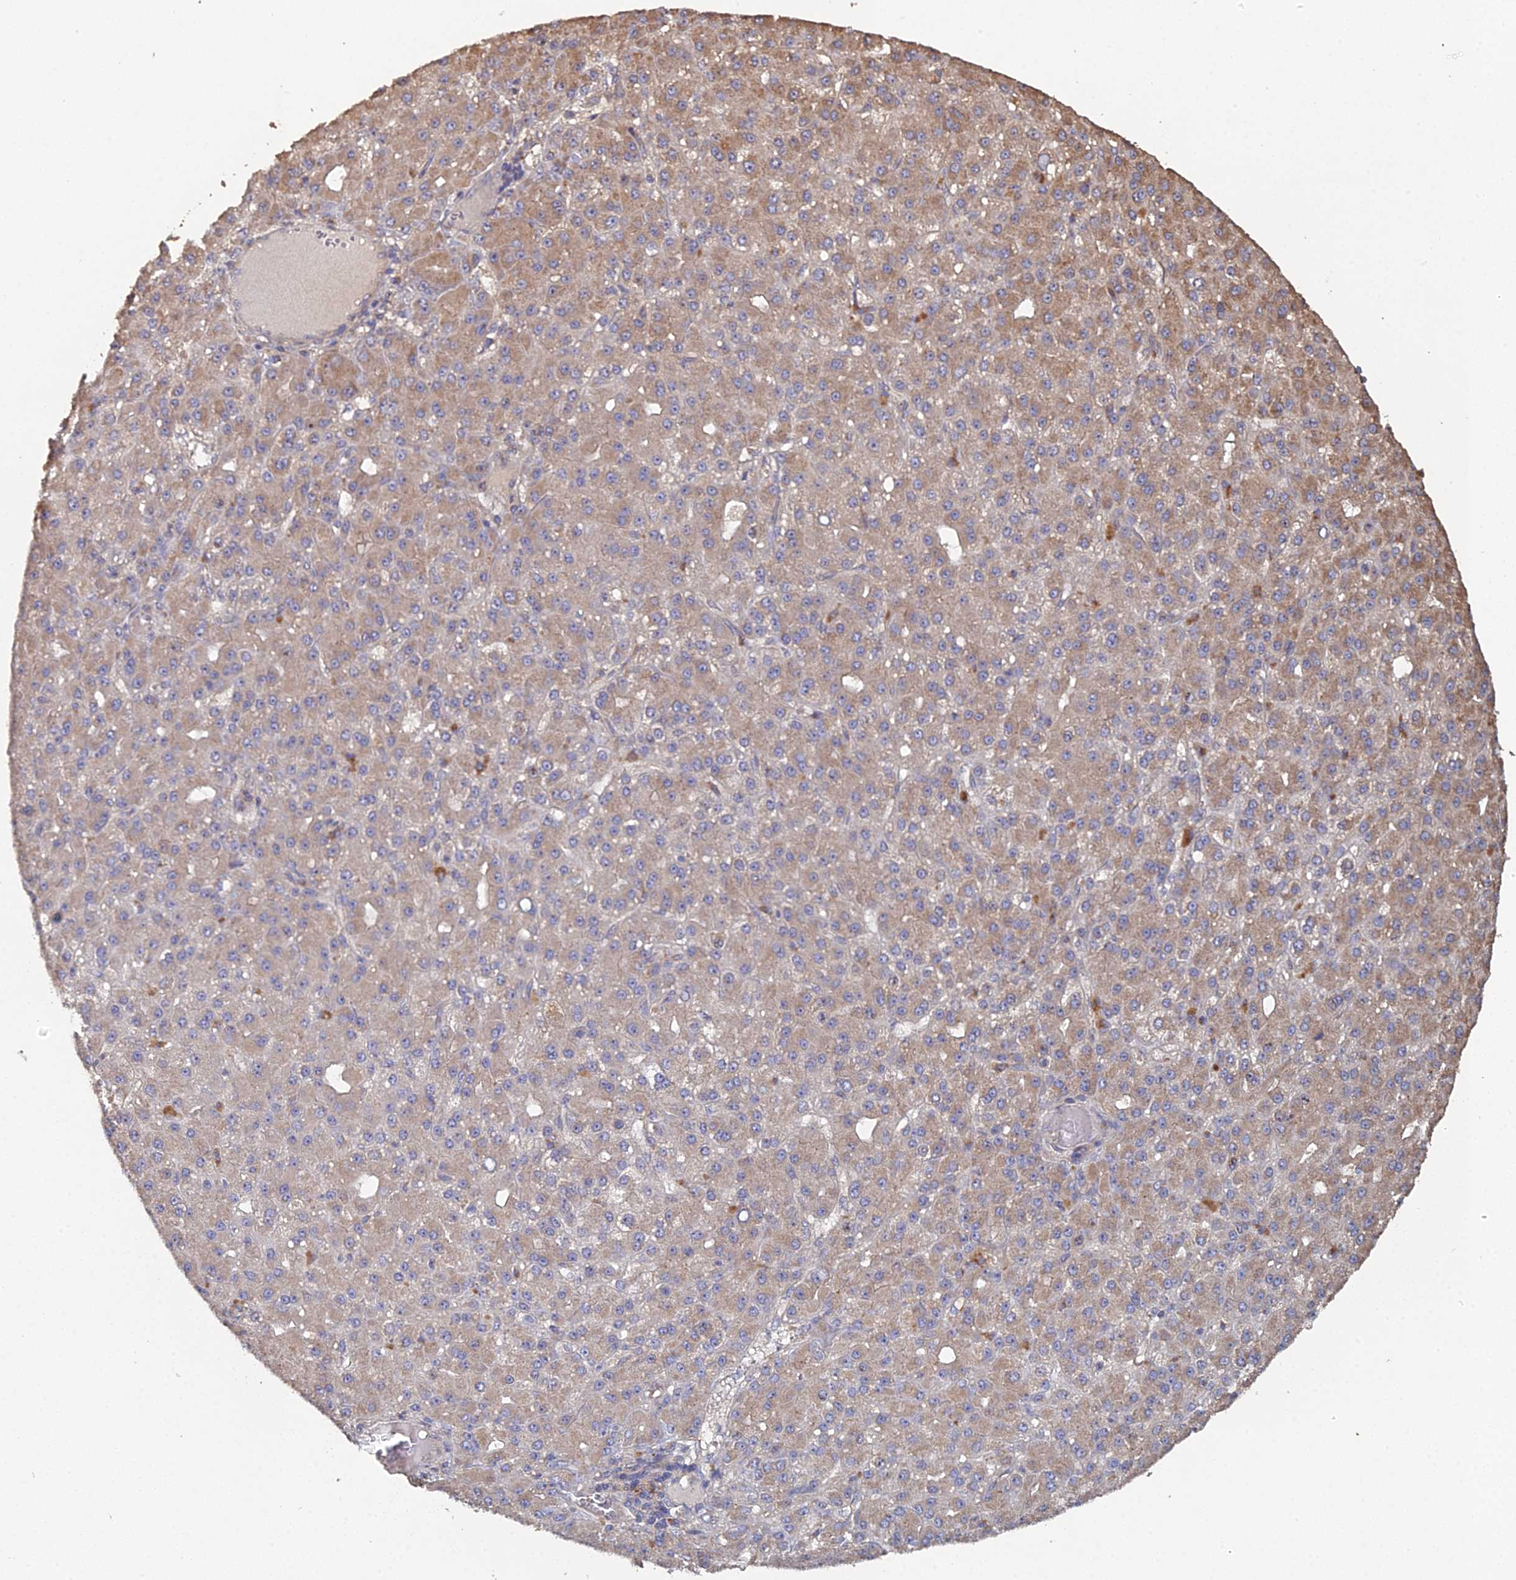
{"staining": {"intensity": "moderate", "quantity": ">75%", "location": "cytoplasmic/membranous"}, "tissue": "liver cancer", "cell_type": "Tumor cells", "image_type": "cancer", "snomed": [{"axis": "morphology", "description": "Carcinoma, Hepatocellular, NOS"}, {"axis": "topography", "description": "Liver"}], "caption": "Immunohistochemistry micrograph of human liver cancer (hepatocellular carcinoma) stained for a protein (brown), which displays medium levels of moderate cytoplasmic/membranous expression in approximately >75% of tumor cells.", "gene": "SPANXN4", "patient": {"sex": "male", "age": 67}}